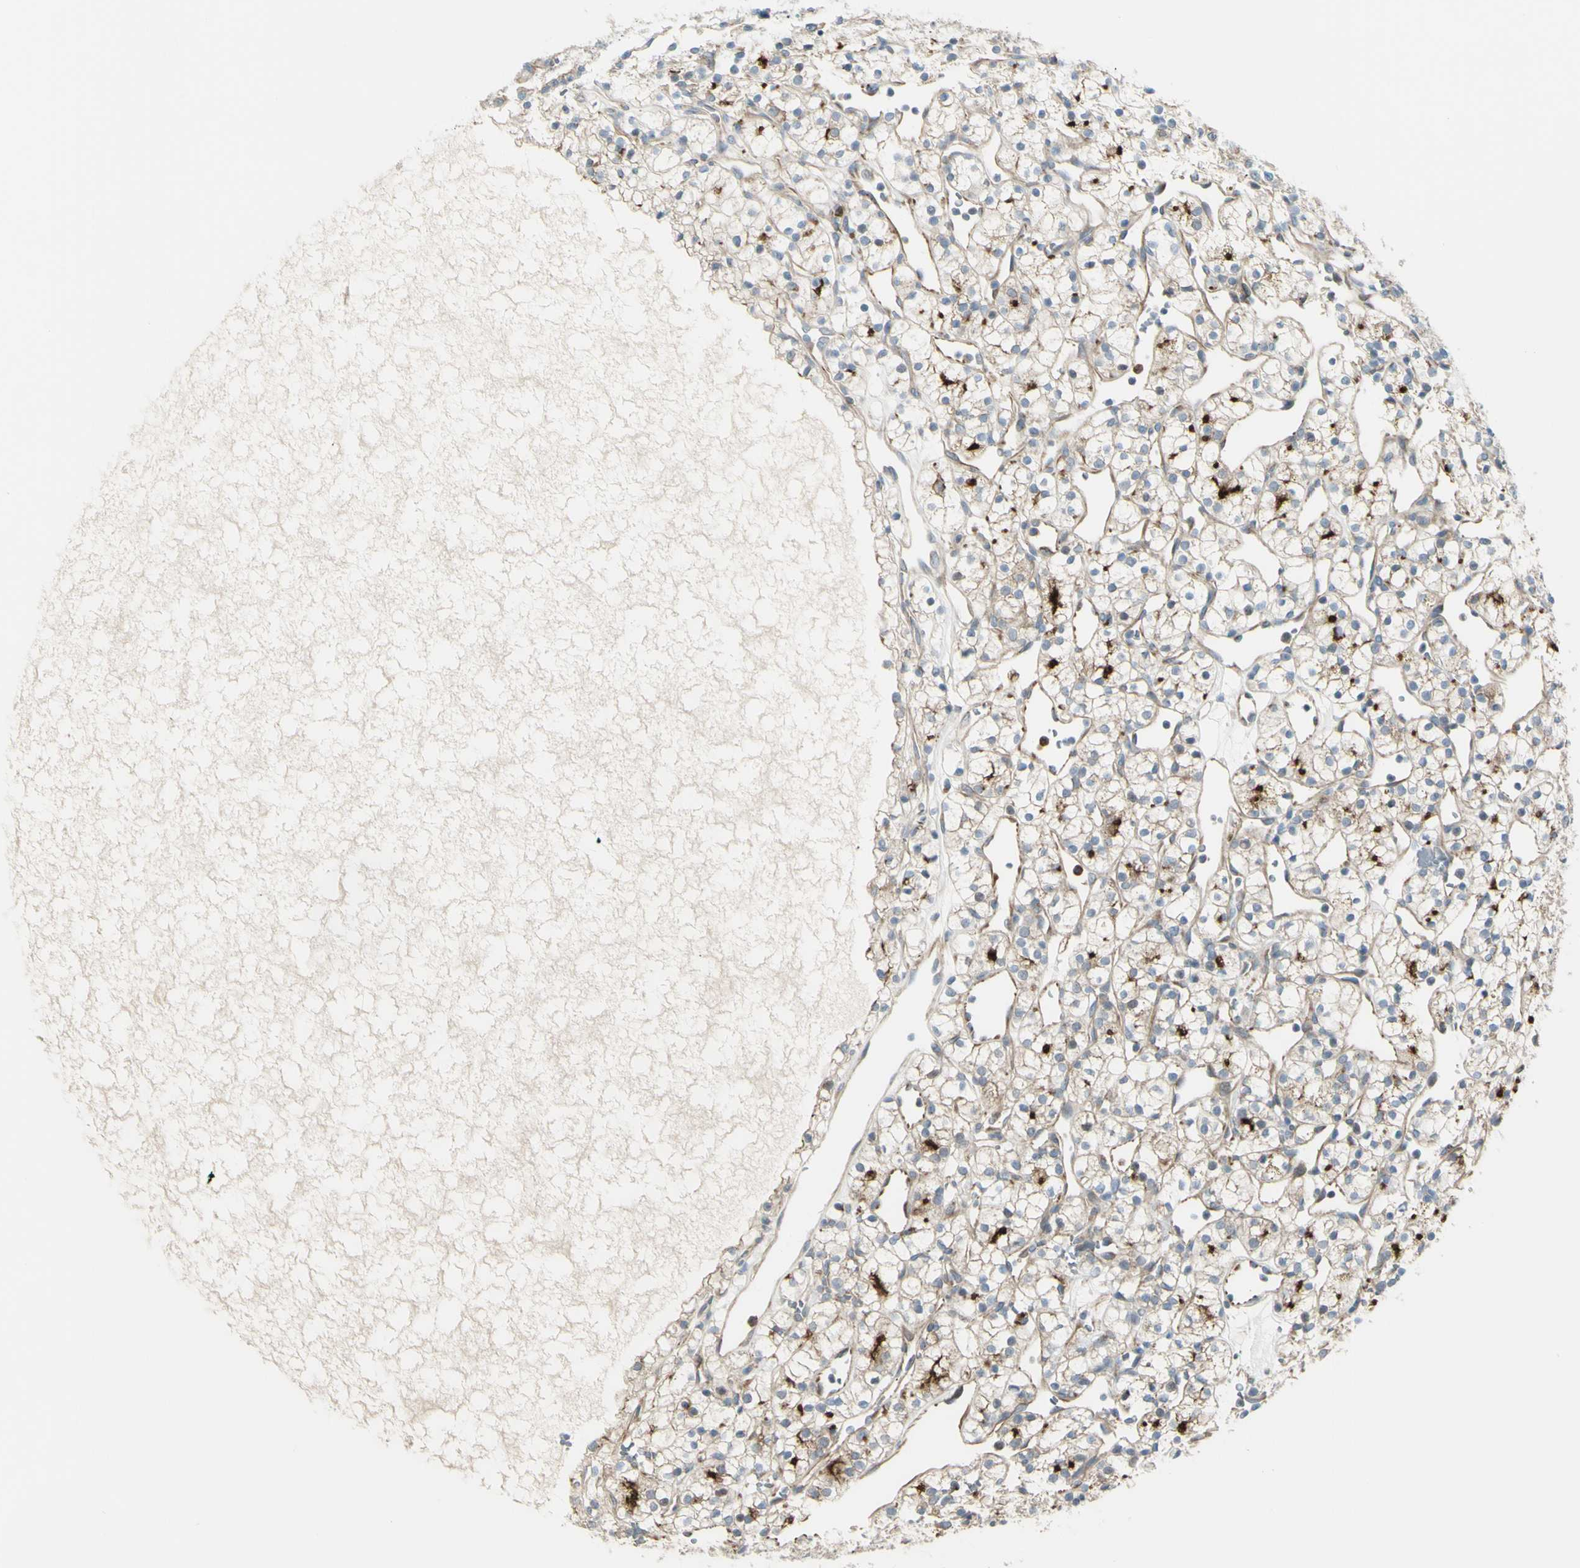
{"staining": {"intensity": "weak", "quantity": ">75%", "location": "cytoplasmic/membranous"}, "tissue": "renal cancer", "cell_type": "Tumor cells", "image_type": "cancer", "snomed": [{"axis": "morphology", "description": "Adenocarcinoma, NOS"}, {"axis": "topography", "description": "Kidney"}], "caption": "IHC (DAB) staining of adenocarcinoma (renal) displays weak cytoplasmic/membranous protein staining in approximately >75% of tumor cells.", "gene": "LMTK2", "patient": {"sex": "female", "age": 60}}